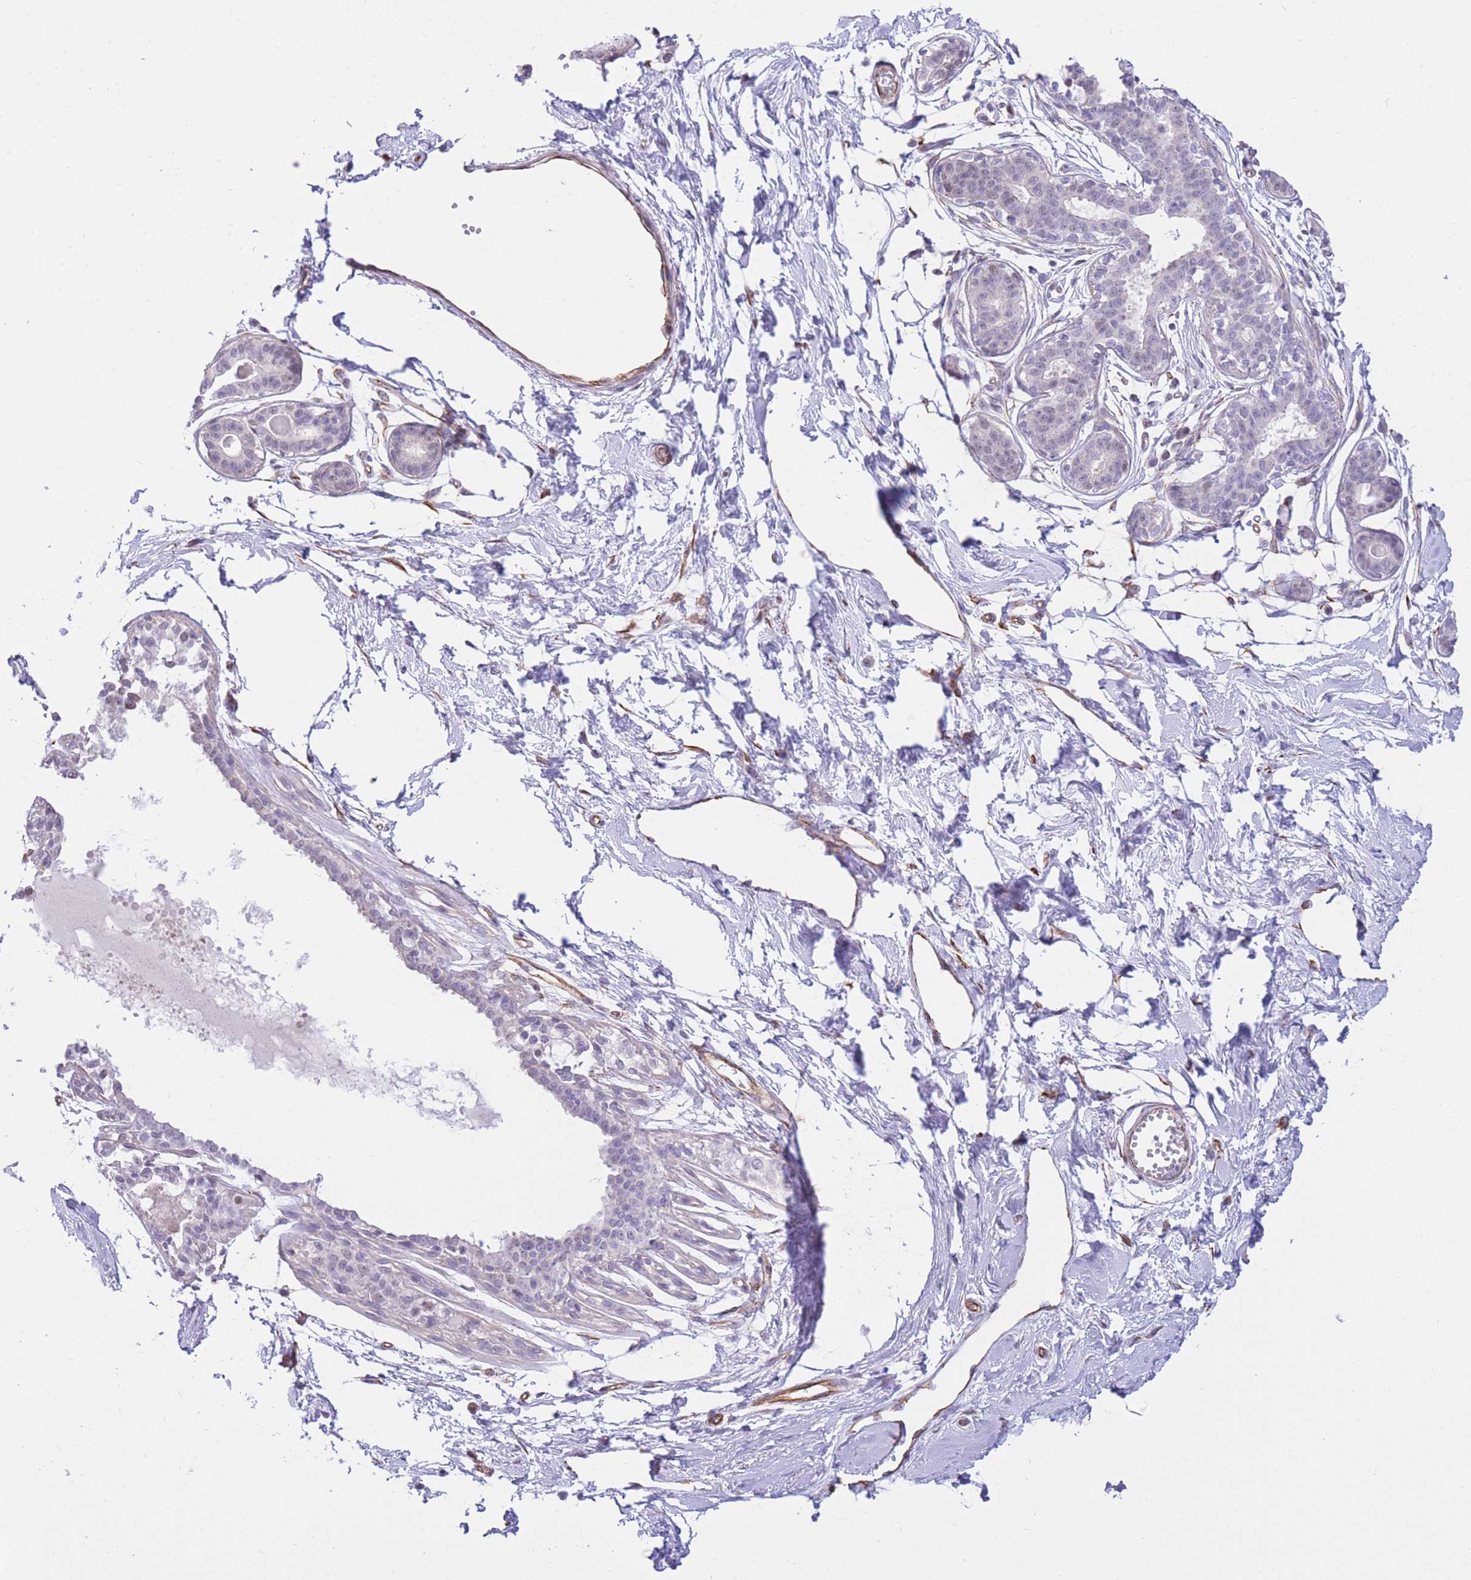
{"staining": {"intensity": "negative", "quantity": "none", "location": "none"}, "tissue": "breast", "cell_type": "Adipocytes", "image_type": "normal", "snomed": [{"axis": "morphology", "description": "Normal tissue, NOS"}, {"axis": "topography", "description": "Breast"}], "caption": "Image shows no significant protein expression in adipocytes of normal breast. (DAB immunohistochemistry with hematoxylin counter stain).", "gene": "PSG11", "patient": {"sex": "female", "age": 45}}